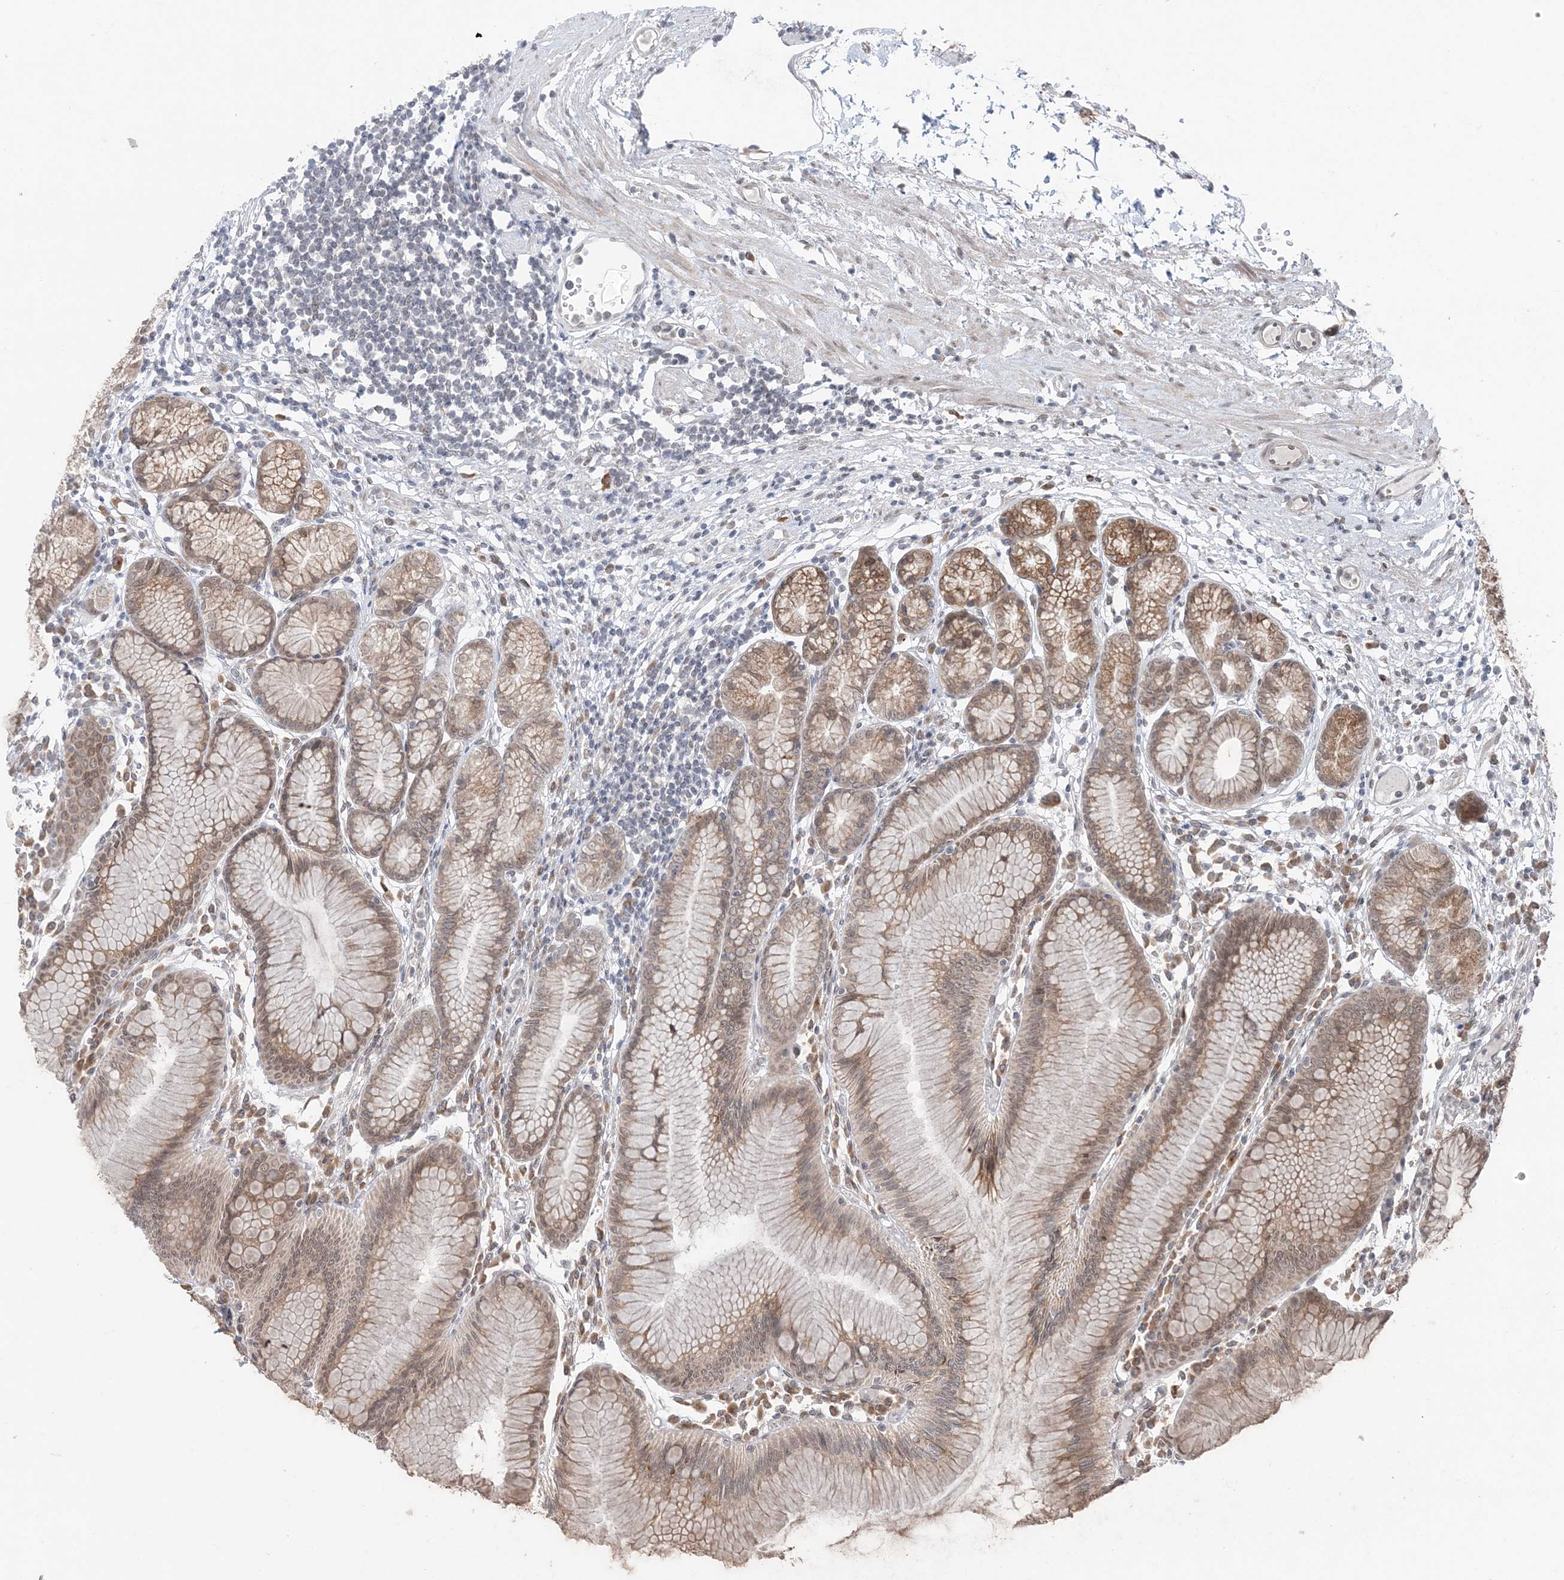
{"staining": {"intensity": "weak", "quantity": ">75%", "location": "cytoplasmic/membranous"}, "tissue": "stomach", "cell_type": "Glandular cells", "image_type": "normal", "snomed": [{"axis": "morphology", "description": "Normal tissue, NOS"}, {"axis": "topography", "description": "Stomach"}], "caption": "Protein staining of unremarkable stomach reveals weak cytoplasmic/membranous expression in approximately >75% of glandular cells. Using DAB (3,3'-diaminobenzidine) (brown) and hematoxylin (blue) stains, captured at high magnification using brightfield microscopy.", "gene": "TMED10", "patient": {"sex": "female", "age": 57}}